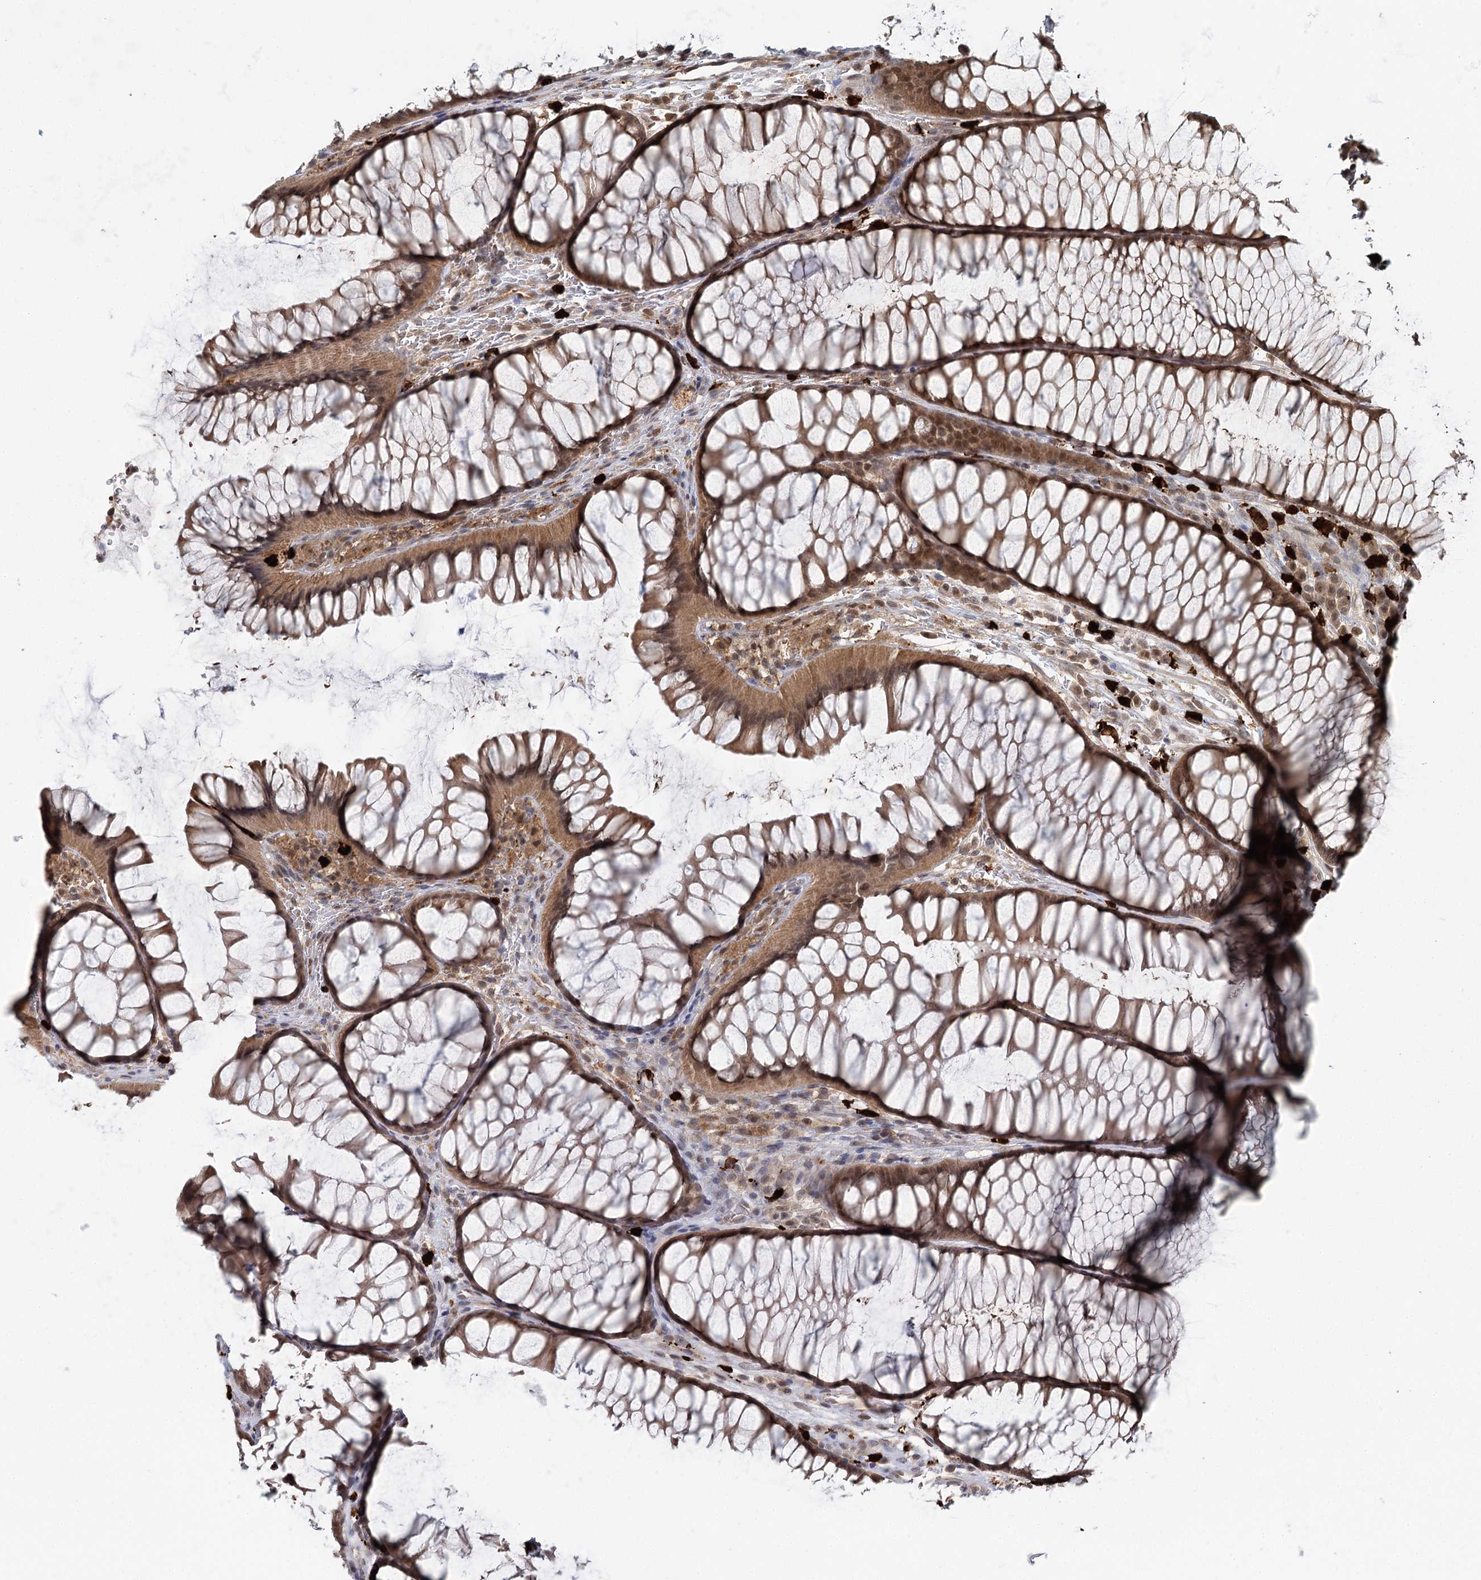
{"staining": {"intensity": "moderate", "quantity": ">75%", "location": "cytoplasmic/membranous,nuclear"}, "tissue": "colon", "cell_type": "Endothelial cells", "image_type": "normal", "snomed": [{"axis": "morphology", "description": "Normal tissue, NOS"}, {"axis": "topography", "description": "Colon"}], "caption": "Protein analysis of unremarkable colon demonstrates moderate cytoplasmic/membranous,nuclear staining in about >75% of endothelial cells. The staining was performed using DAB (3,3'-diaminobenzidine), with brown indicating positive protein expression. Nuclei are stained blue with hematoxylin.", "gene": "N6AMT1", "patient": {"sex": "female", "age": 82}}